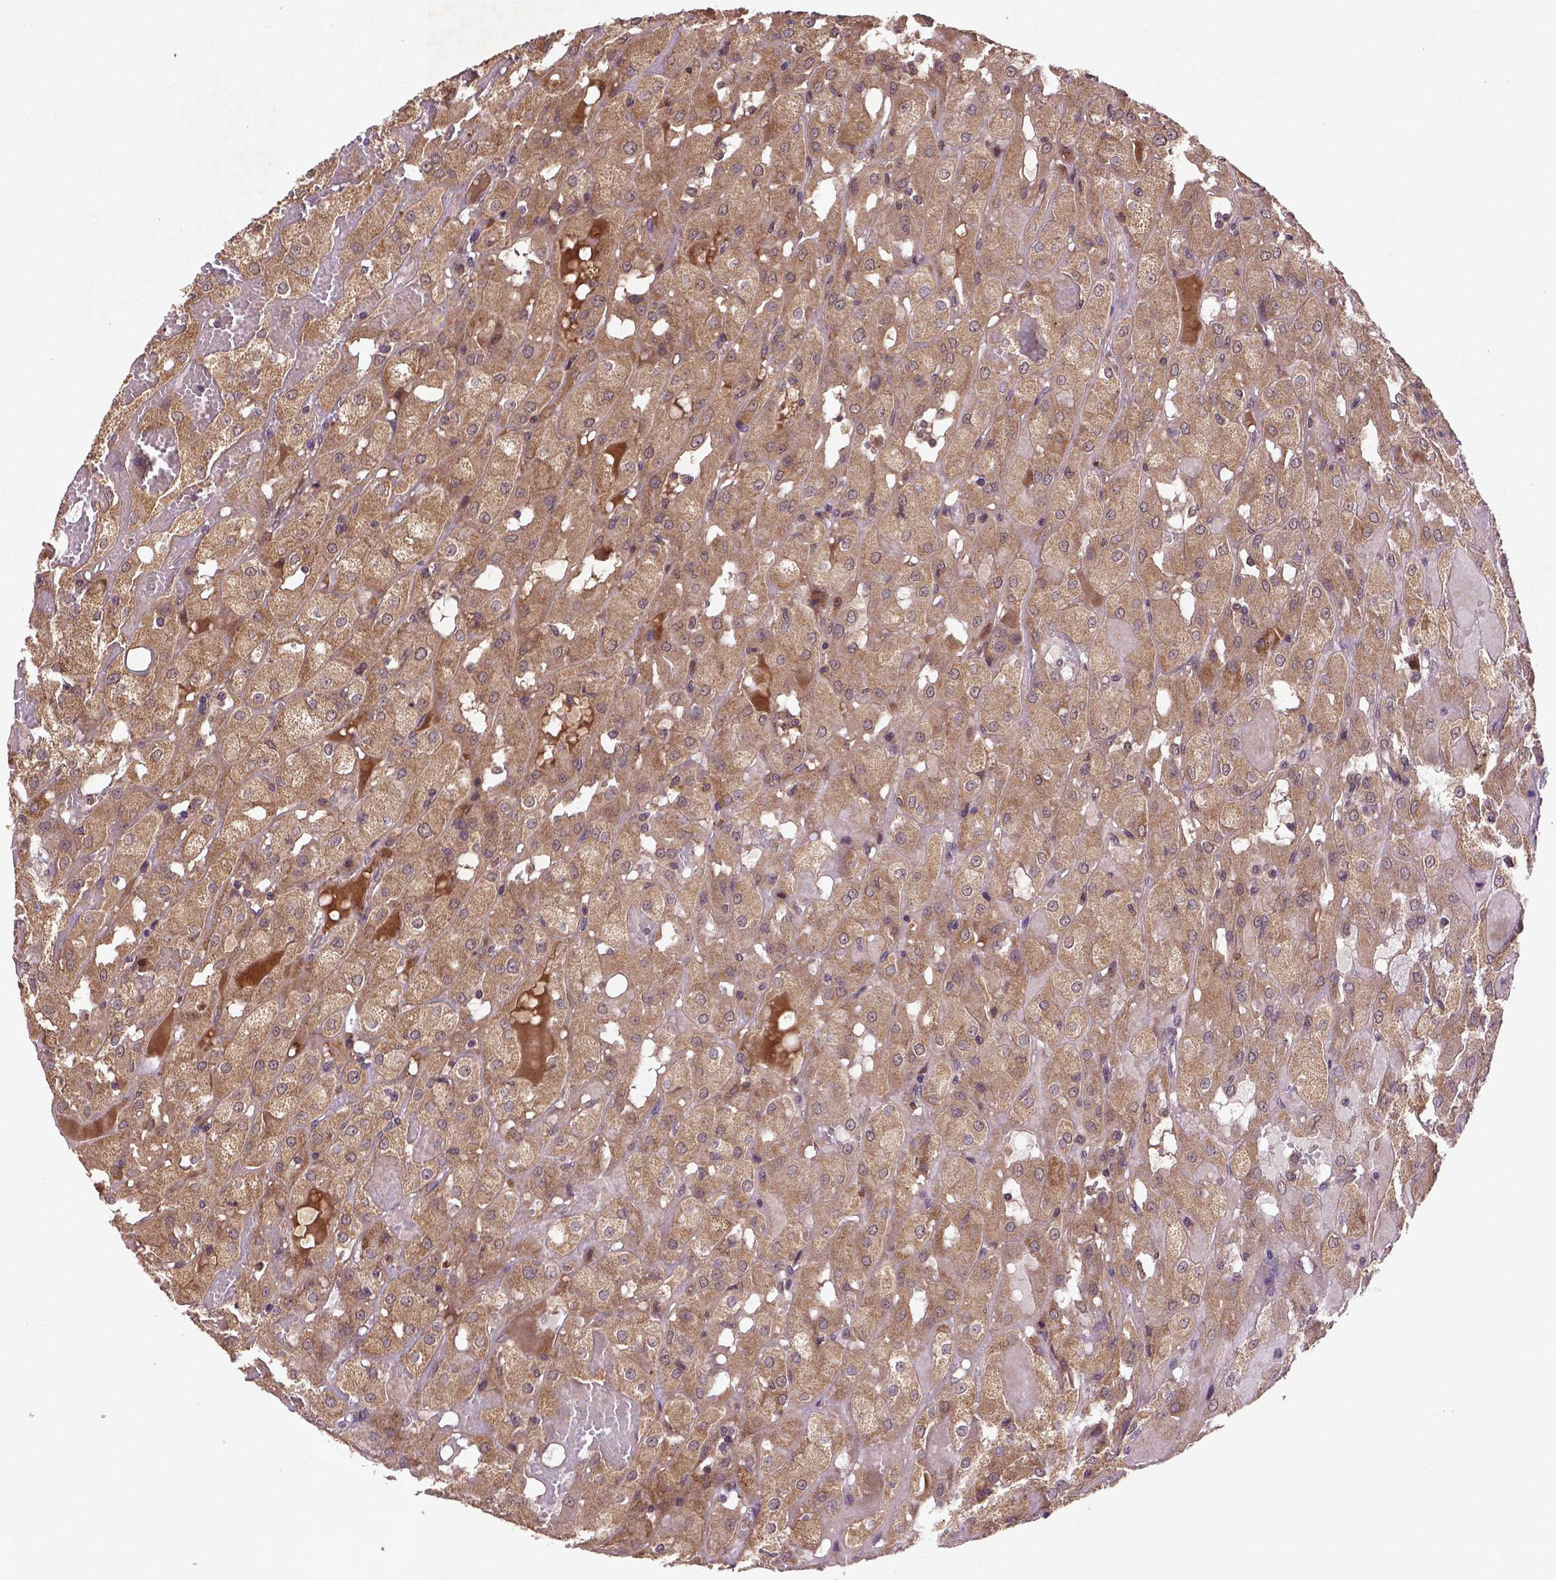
{"staining": {"intensity": "weak", "quantity": ">75%", "location": "cytoplasmic/membranous"}, "tissue": "renal cancer", "cell_type": "Tumor cells", "image_type": "cancer", "snomed": [{"axis": "morphology", "description": "Adenocarcinoma, NOS"}, {"axis": "topography", "description": "Kidney"}], "caption": "Renal cancer (adenocarcinoma) stained with immunohistochemistry (IHC) exhibits weak cytoplasmic/membranous positivity in about >75% of tumor cells. Immunohistochemistry stains the protein in brown and the nuclei are stained blue.", "gene": "NIPAL2", "patient": {"sex": "male", "age": 72}}